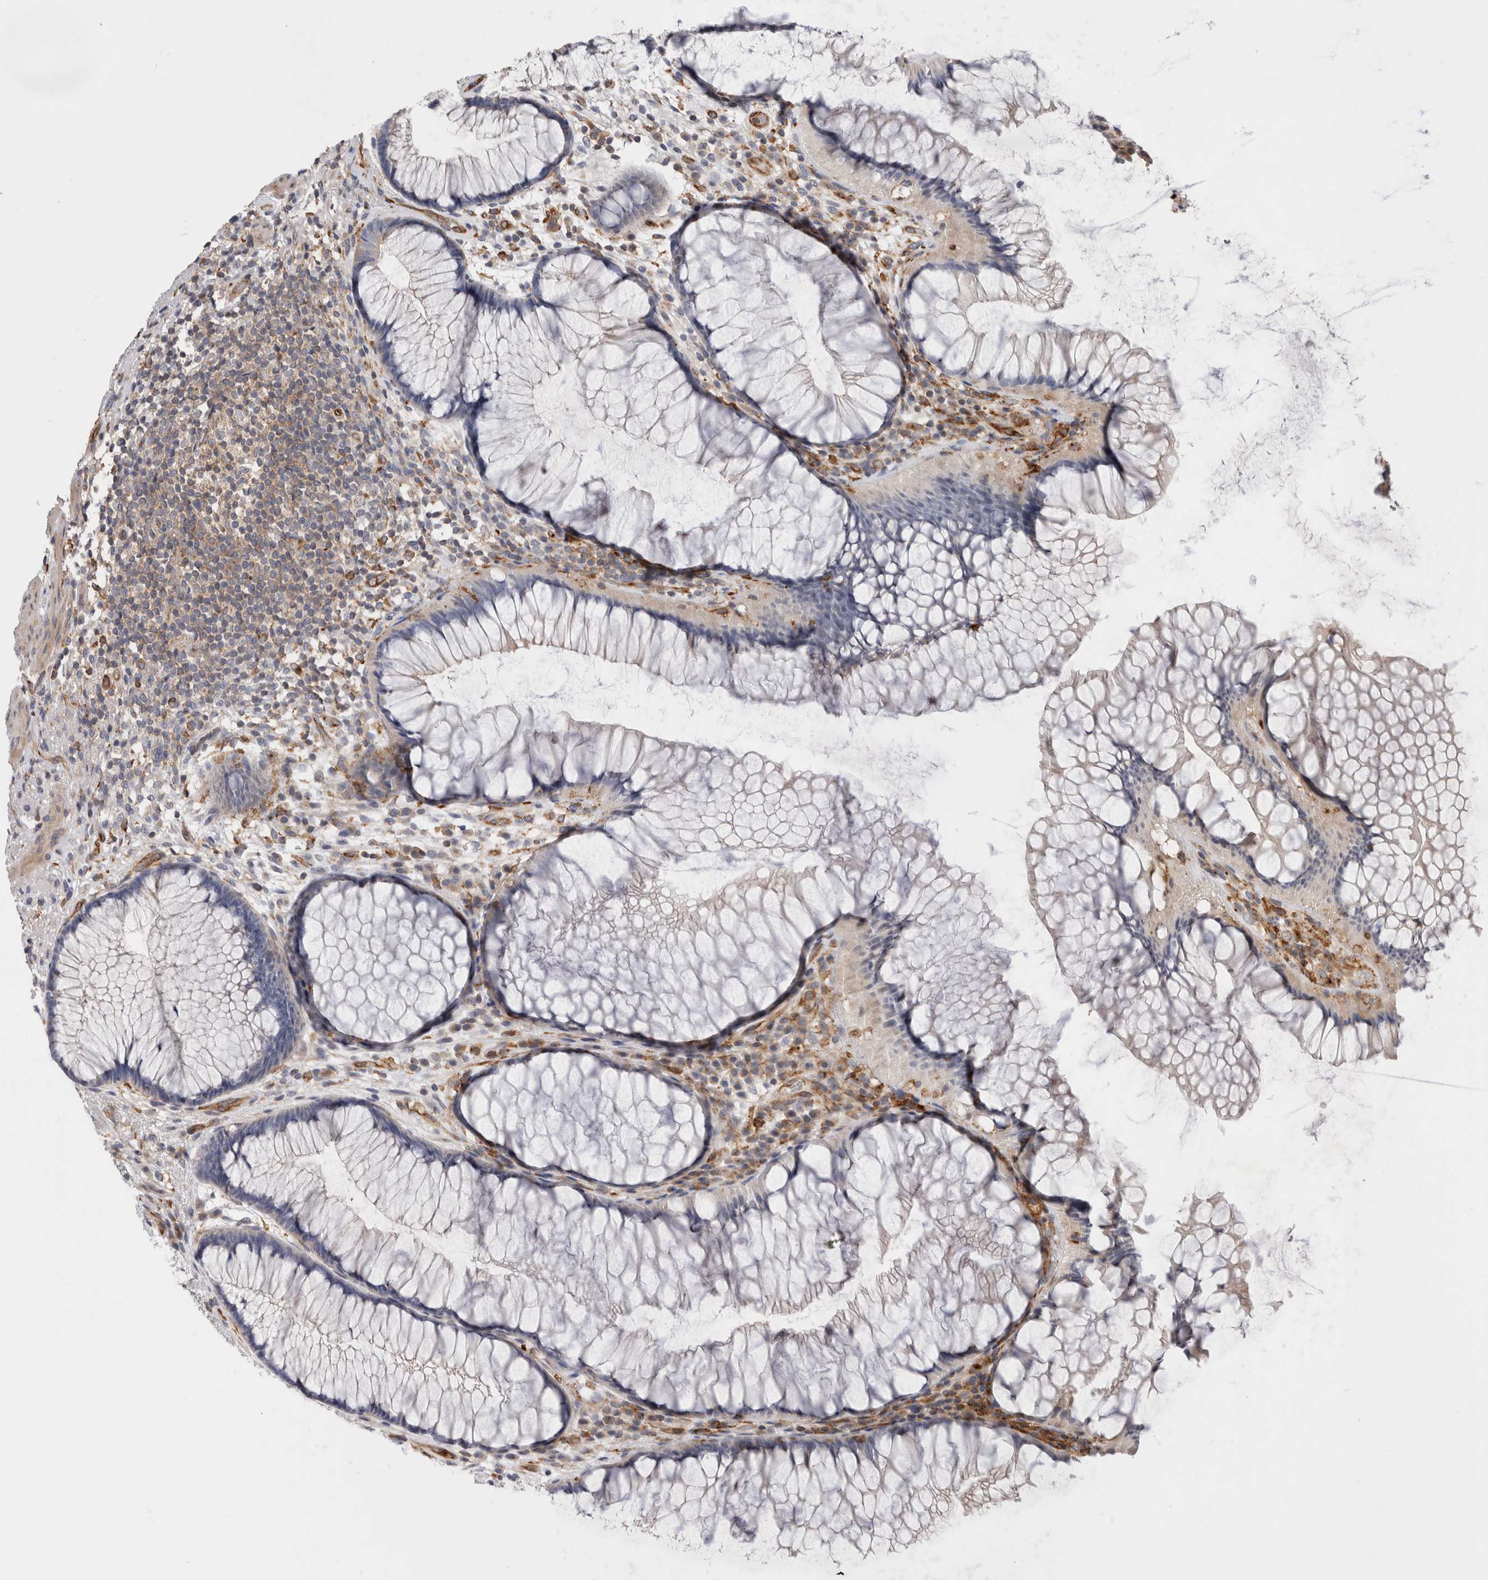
{"staining": {"intensity": "negative", "quantity": "none", "location": "none"}, "tissue": "rectum", "cell_type": "Glandular cells", "image_type": "normal", "snomed": [{"axis": "morphology", "description": "Normal tissue, NOS"}, {"axis": "topography", "description": "Rectum"}], "caption": "A high-resolution image shows IHC staining of normal rectum, which displays no significant positivity in glandular cells.", "gene": "BNIP2", "patient": {"sex": "male", "age": 51}}